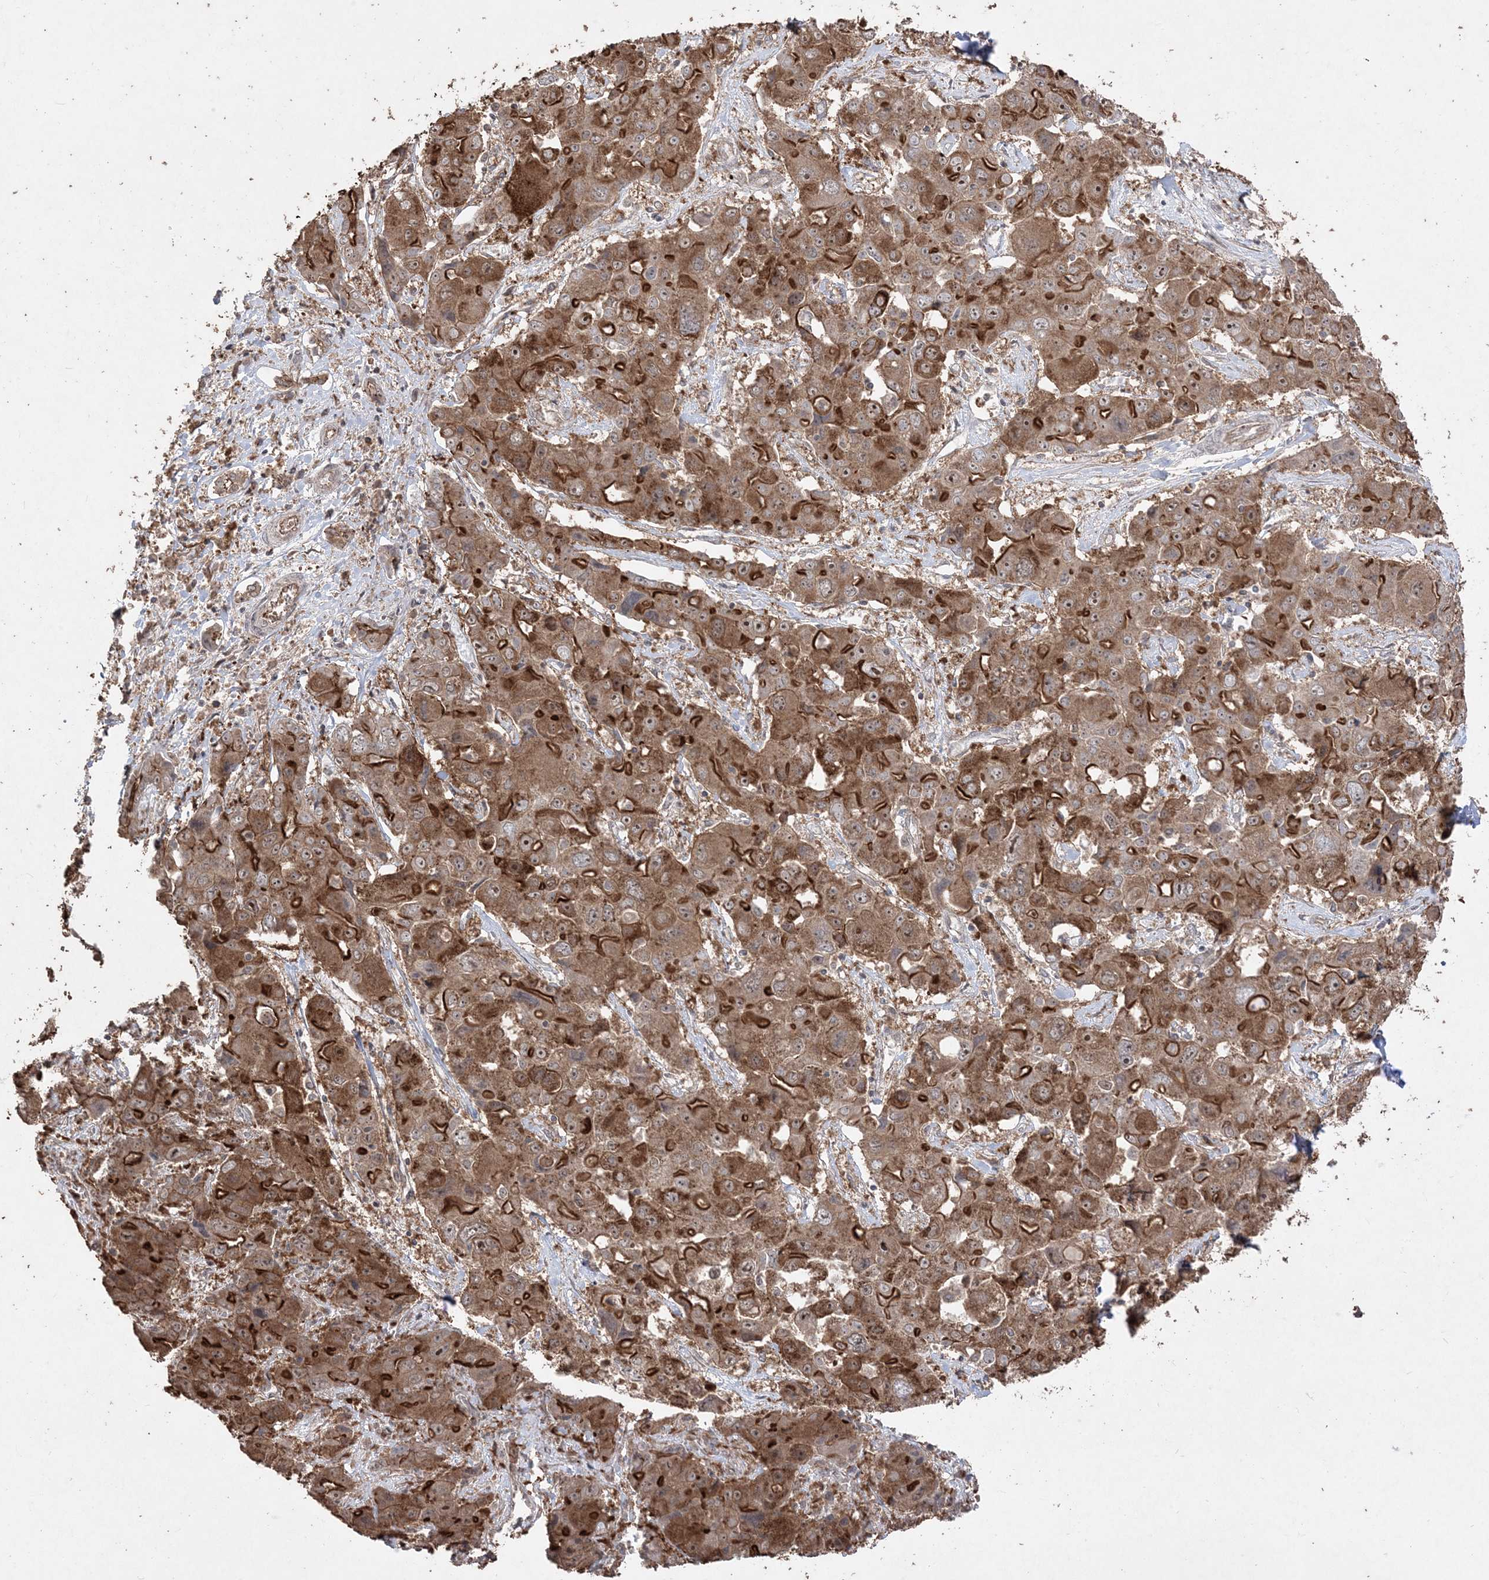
{"staining": {"intensity": "strong", "quantity": "25%-75%", "location": "cytoplasmic/membranous,nuclear"}, "tissue": "liver cancer", "cell_type": "Tumor cells", "image_type": "cancer", "snomed": [{"axis": "morphology", "description": "Cholangiocarcinoma"}, {"axis": "topography", "description": "Liver"}], "caption": "This is a photomicrograph of immunohistochemistry (IHC) staining of liver cholangiocarcinoma, which shows strong expression in the cytoplasmic/membranous and nuclear of tumor cells.", "gene": "EHHADH", "patient": {"sex": "male", "age": 67}}